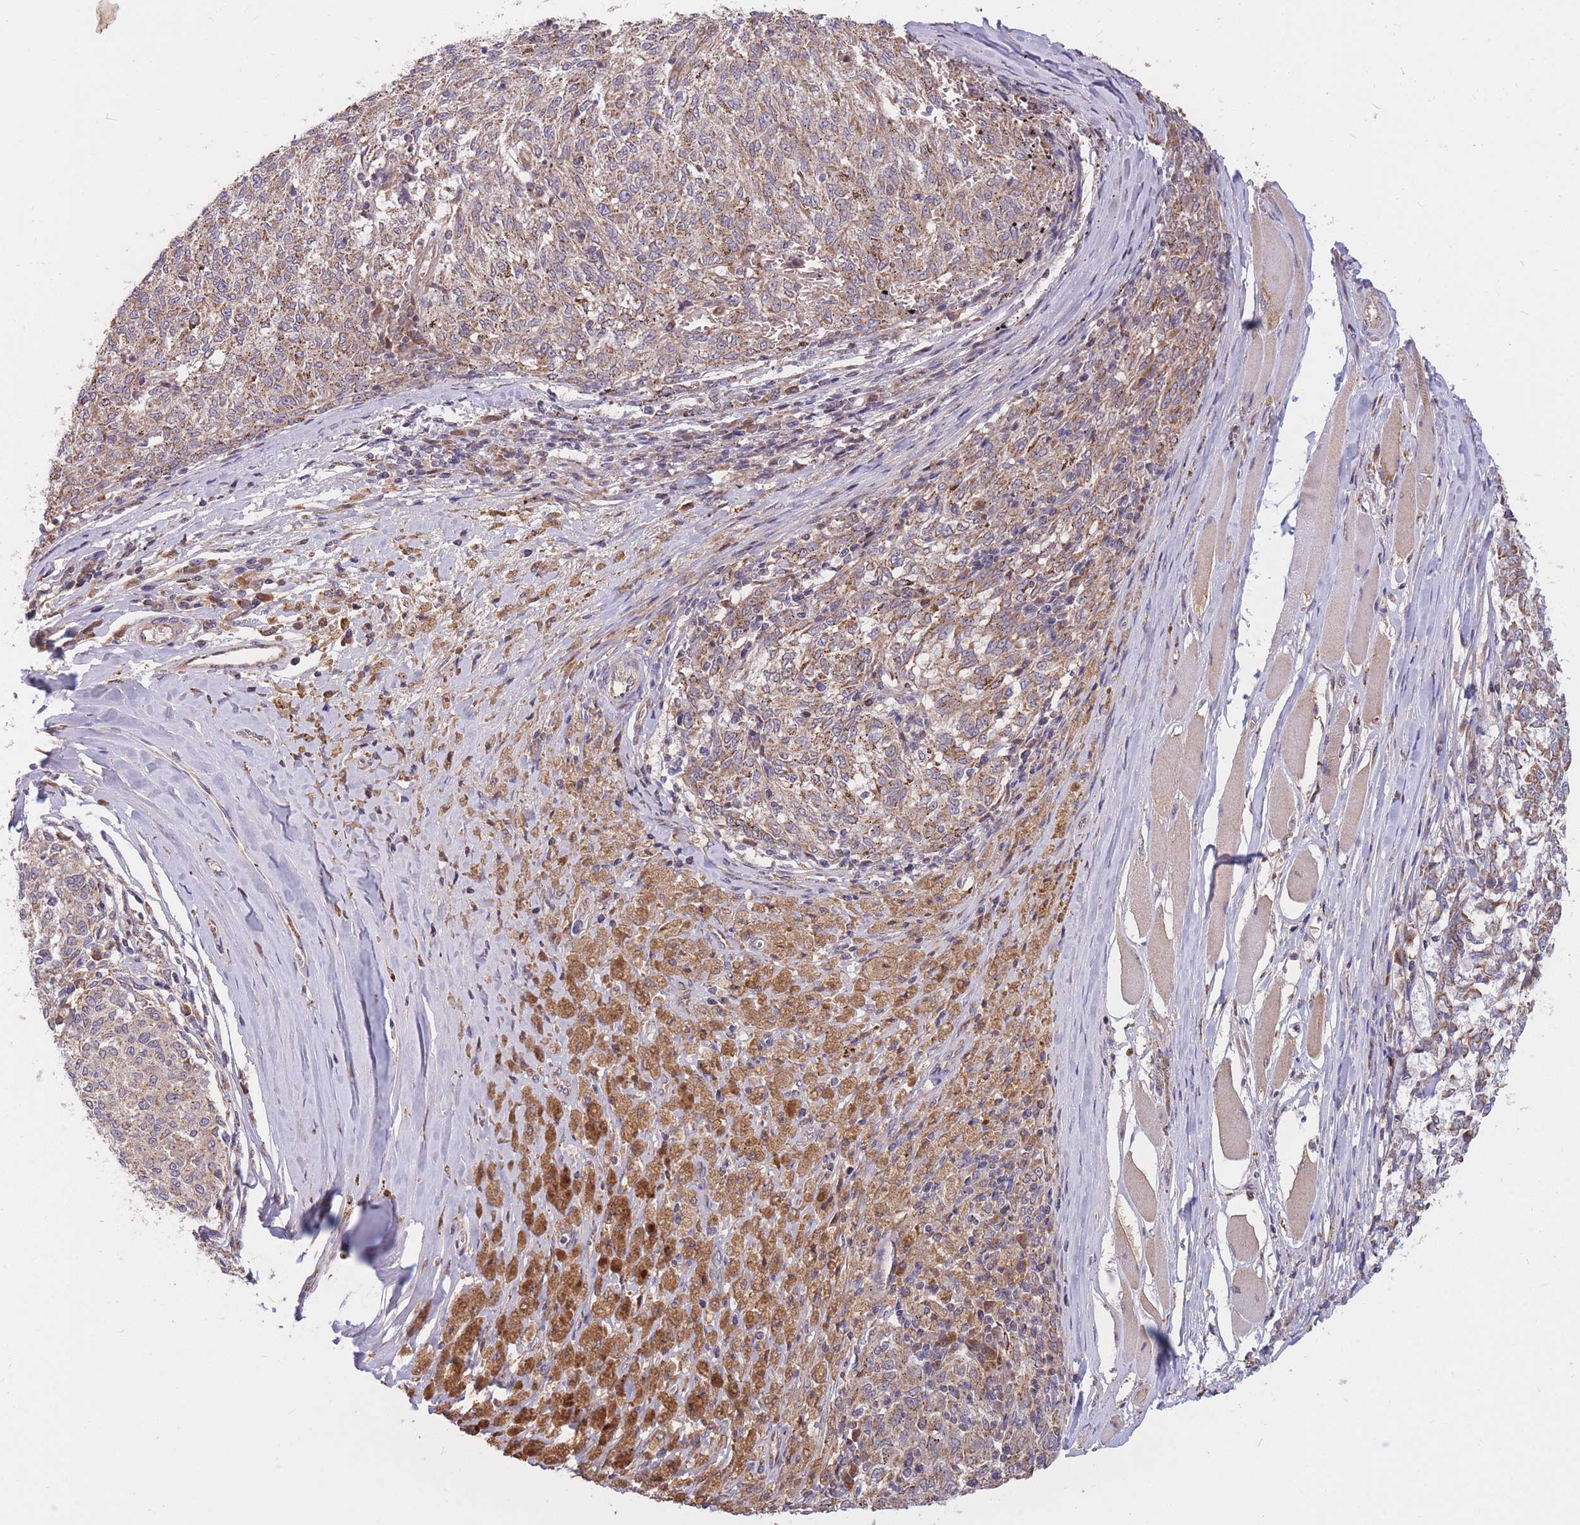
{"staining": {"intensity": "weak", "quantity": ">75%", "location": "cytoplasmic/membranous"}, "tissue": "melanoma", "cell_type": "Tumor cells", "image_type": "cancer", "snomed": [{"axis": "morphology", "description": "Malignant melanoma, NOS"}, {"axis": "topography", "description": "Skin"}], "caption": "Immunohistochemistry of malignant melanoma demonstrates low levels of weak cytoplasmic/membranous positivity in approximately >75% of tumor cells.", "gene": "PTPMT1", "patient": {"sex": "female", "age": 72}}